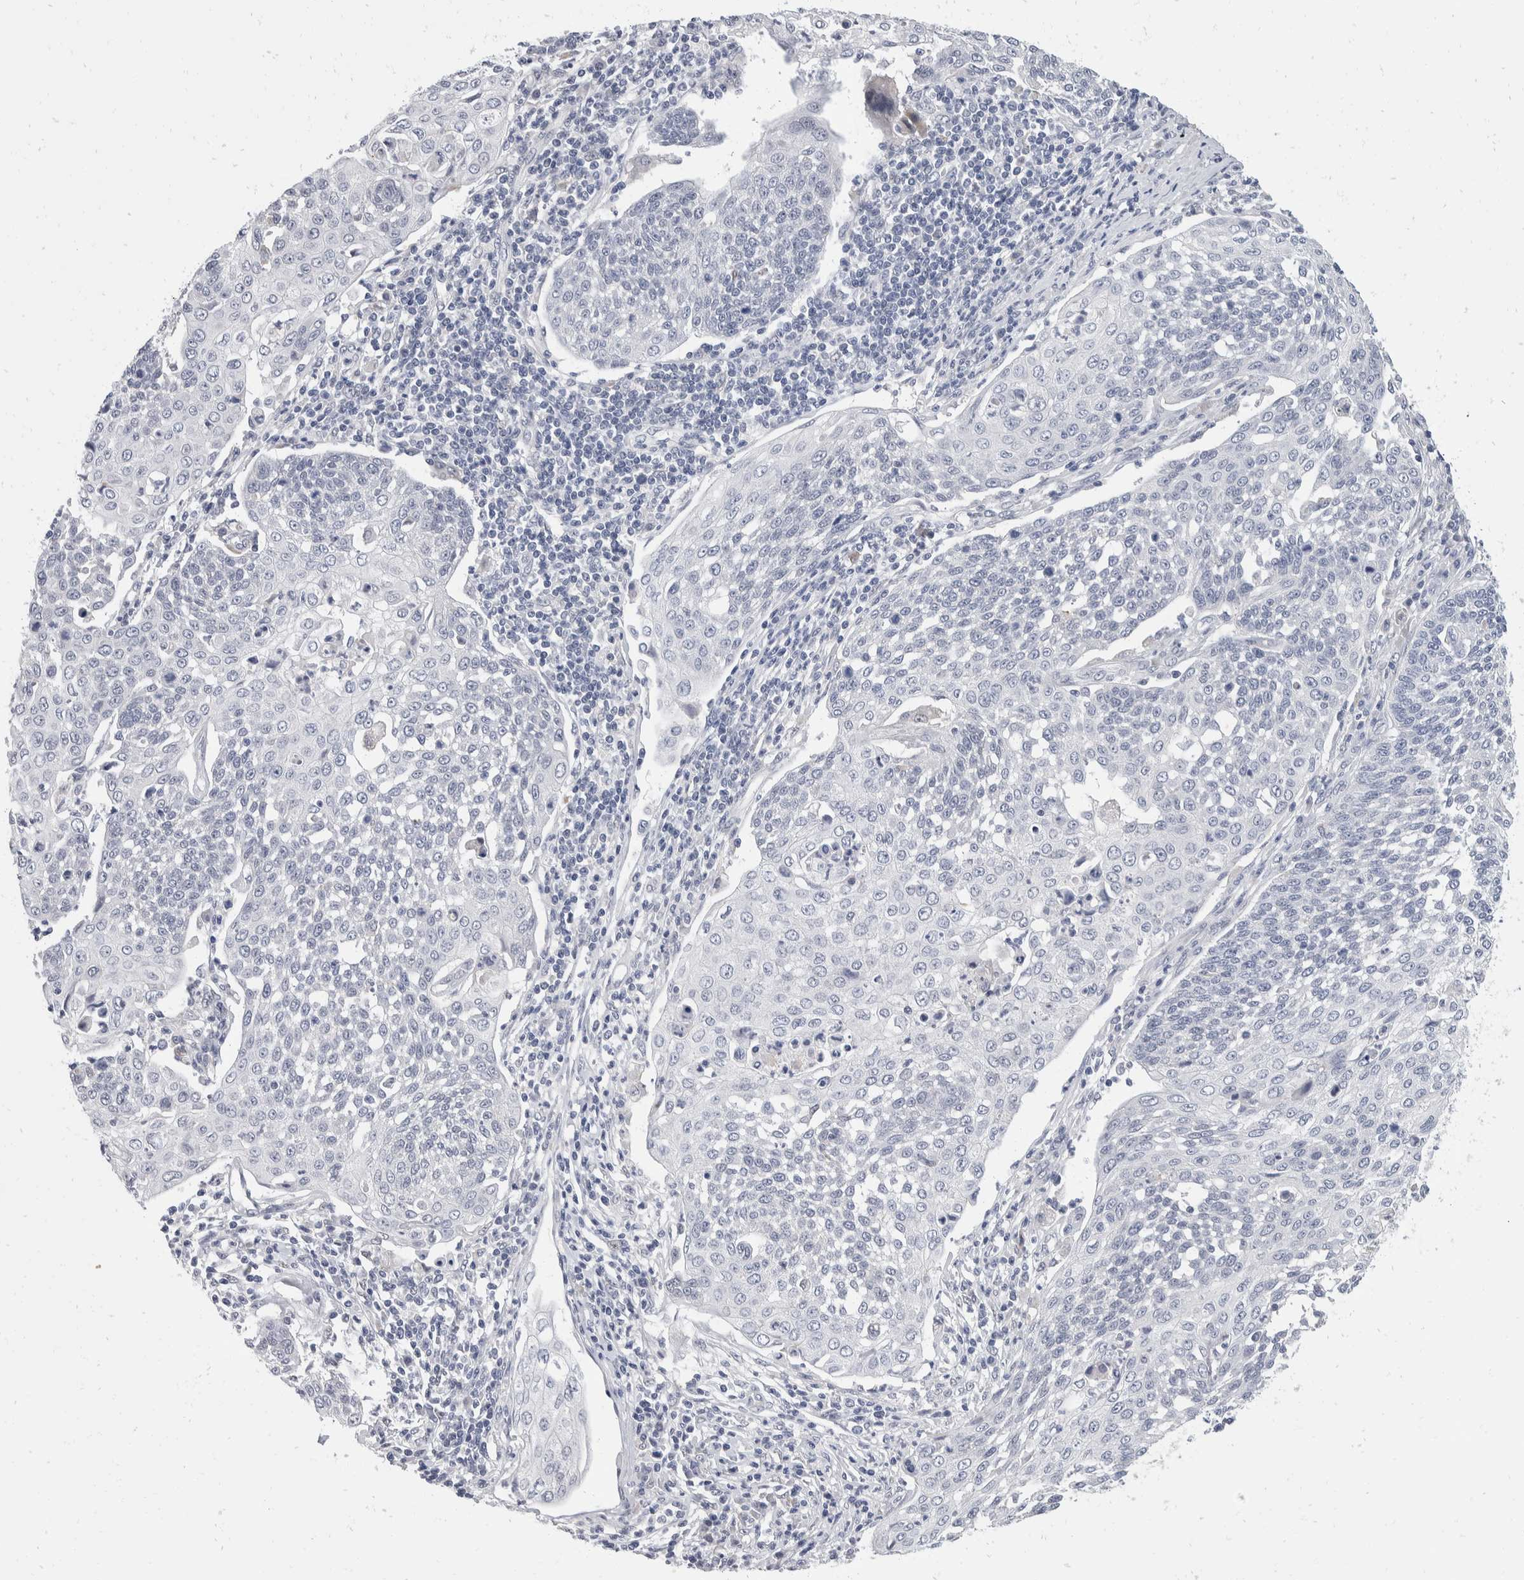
{"staining": {"intensity": "negative", "quantity": "none", "location": "none"}, "tissue": "cervical cancer", "cell_type": "Tumor cells", "image_type": "cancer", "snomed": [{"axis": "morphology", "description": "Squamous cell carcinoma, NOS"}, {"axis": "topography", "description": "Cervix"}], "caption": "Immunohistochemical staining of squamous cell carcinoma (cervical) exhibits no significant positivity in tumor cells.", "gene": "CATSPERD", "patient": {"sex": "female", "age": 34}}